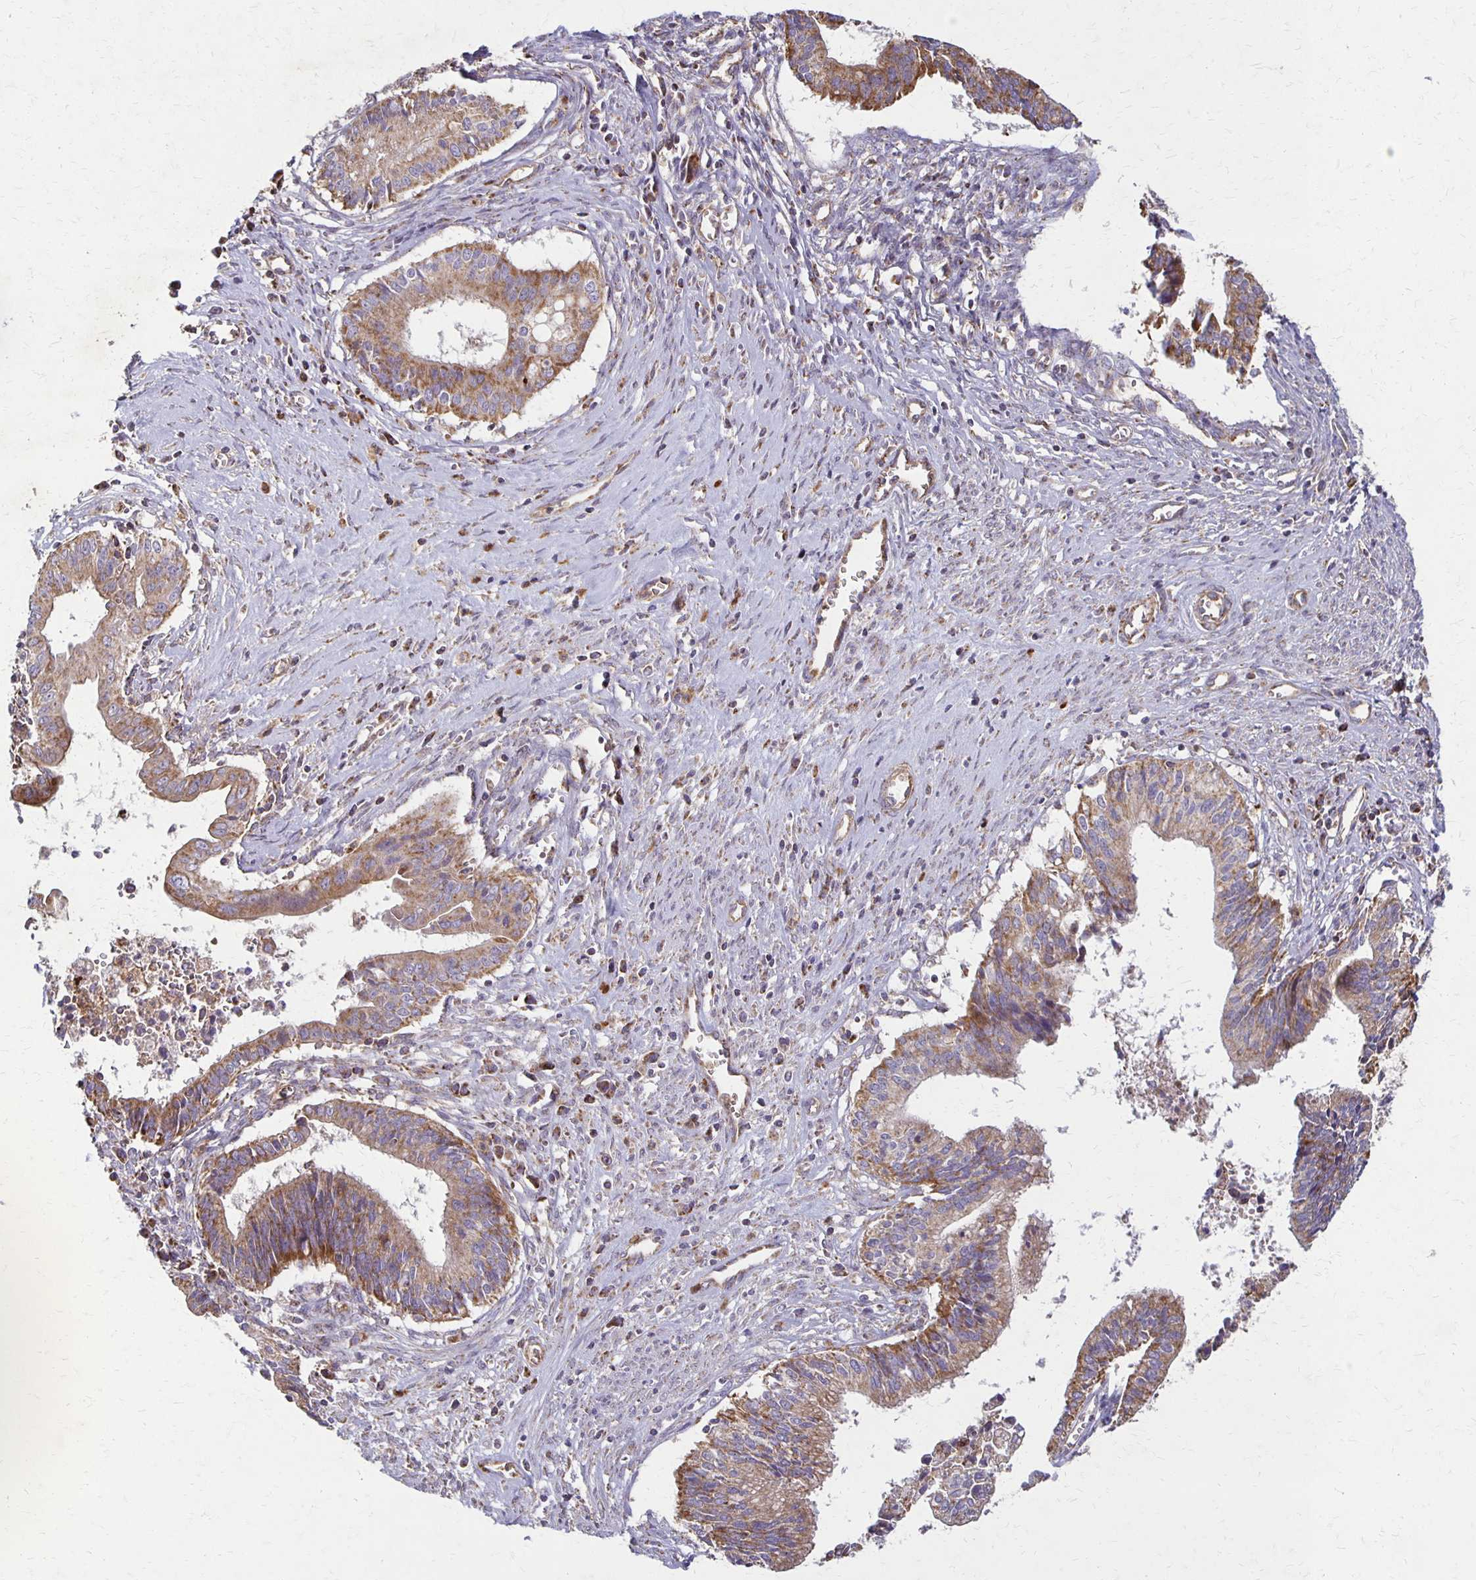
{"staining": {"intensity": "moderate", "quantity": ">75%", "location": "cytoplasmic/membranous"}, "tissue": "cervical cancer", "cell_type": "Tumor cells", "image_type": "cancer", "snomed": [{"axis": "morphology", "description": "Adenocarcinoma, NOS"}, {"axis": "topography", "description": "Cervix"}], "caption": "This is a micrograph of immunohistochemistry staining of cervical cancer (adenocarcinoma), which shows moderate positivity in the cytoplasmic/membranous of tumor cells.", "gene": "EIF4EBP2", "patient": {"sex": "female", "age": 44}}